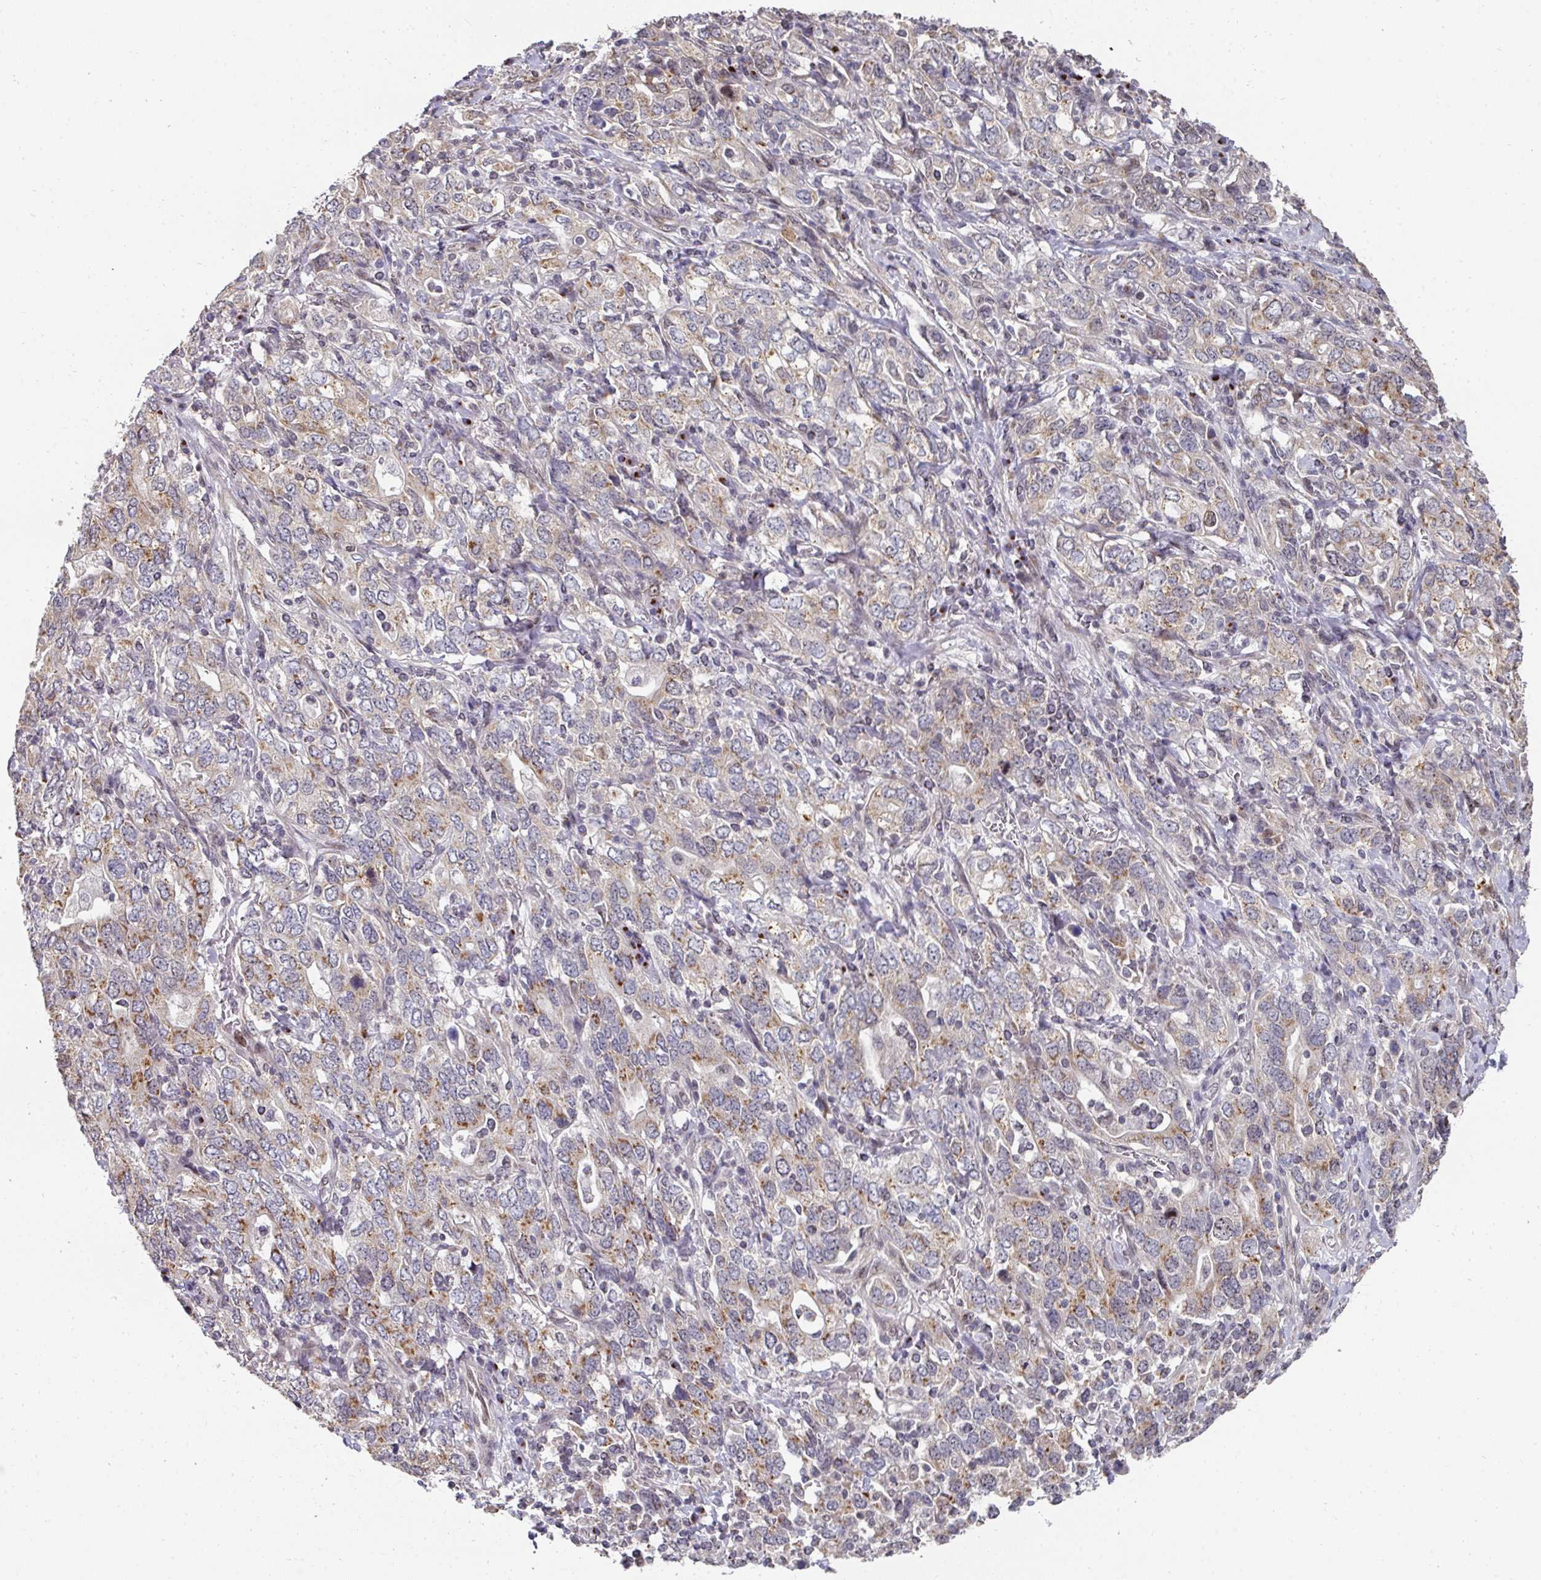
{"staining": {"intensity": "moderate", "quantity": "<25%", "location": "cytoplasmic/membranous"}, "tissue": "stomach cancer", "cell_type": "Tumor cells", "image_type": "cancer", "snomed": [{"axis": "morphology", "description": "Adenocarcinoma, NOS"}, {"axis": "topography", "description": "Stomach, upper"}, {"axis": "topography", "description": "Stomach"}], "caption": "IHC staining of stomach cancer (adenocarcinoma), which displays low levels of moderate cytoplasmic/membranous expression in approximately <25% of tumor cells indicating moderate cytoplasmic/membranous protein positivity. The staining was performed using DAB (3,3'-diaminobenzidine) (brown) for protein detection and nuclei were counterstained in hematoxylin (blue).", "gene": "C18orf25", "patient": {"sex": "male", "age": 62}}